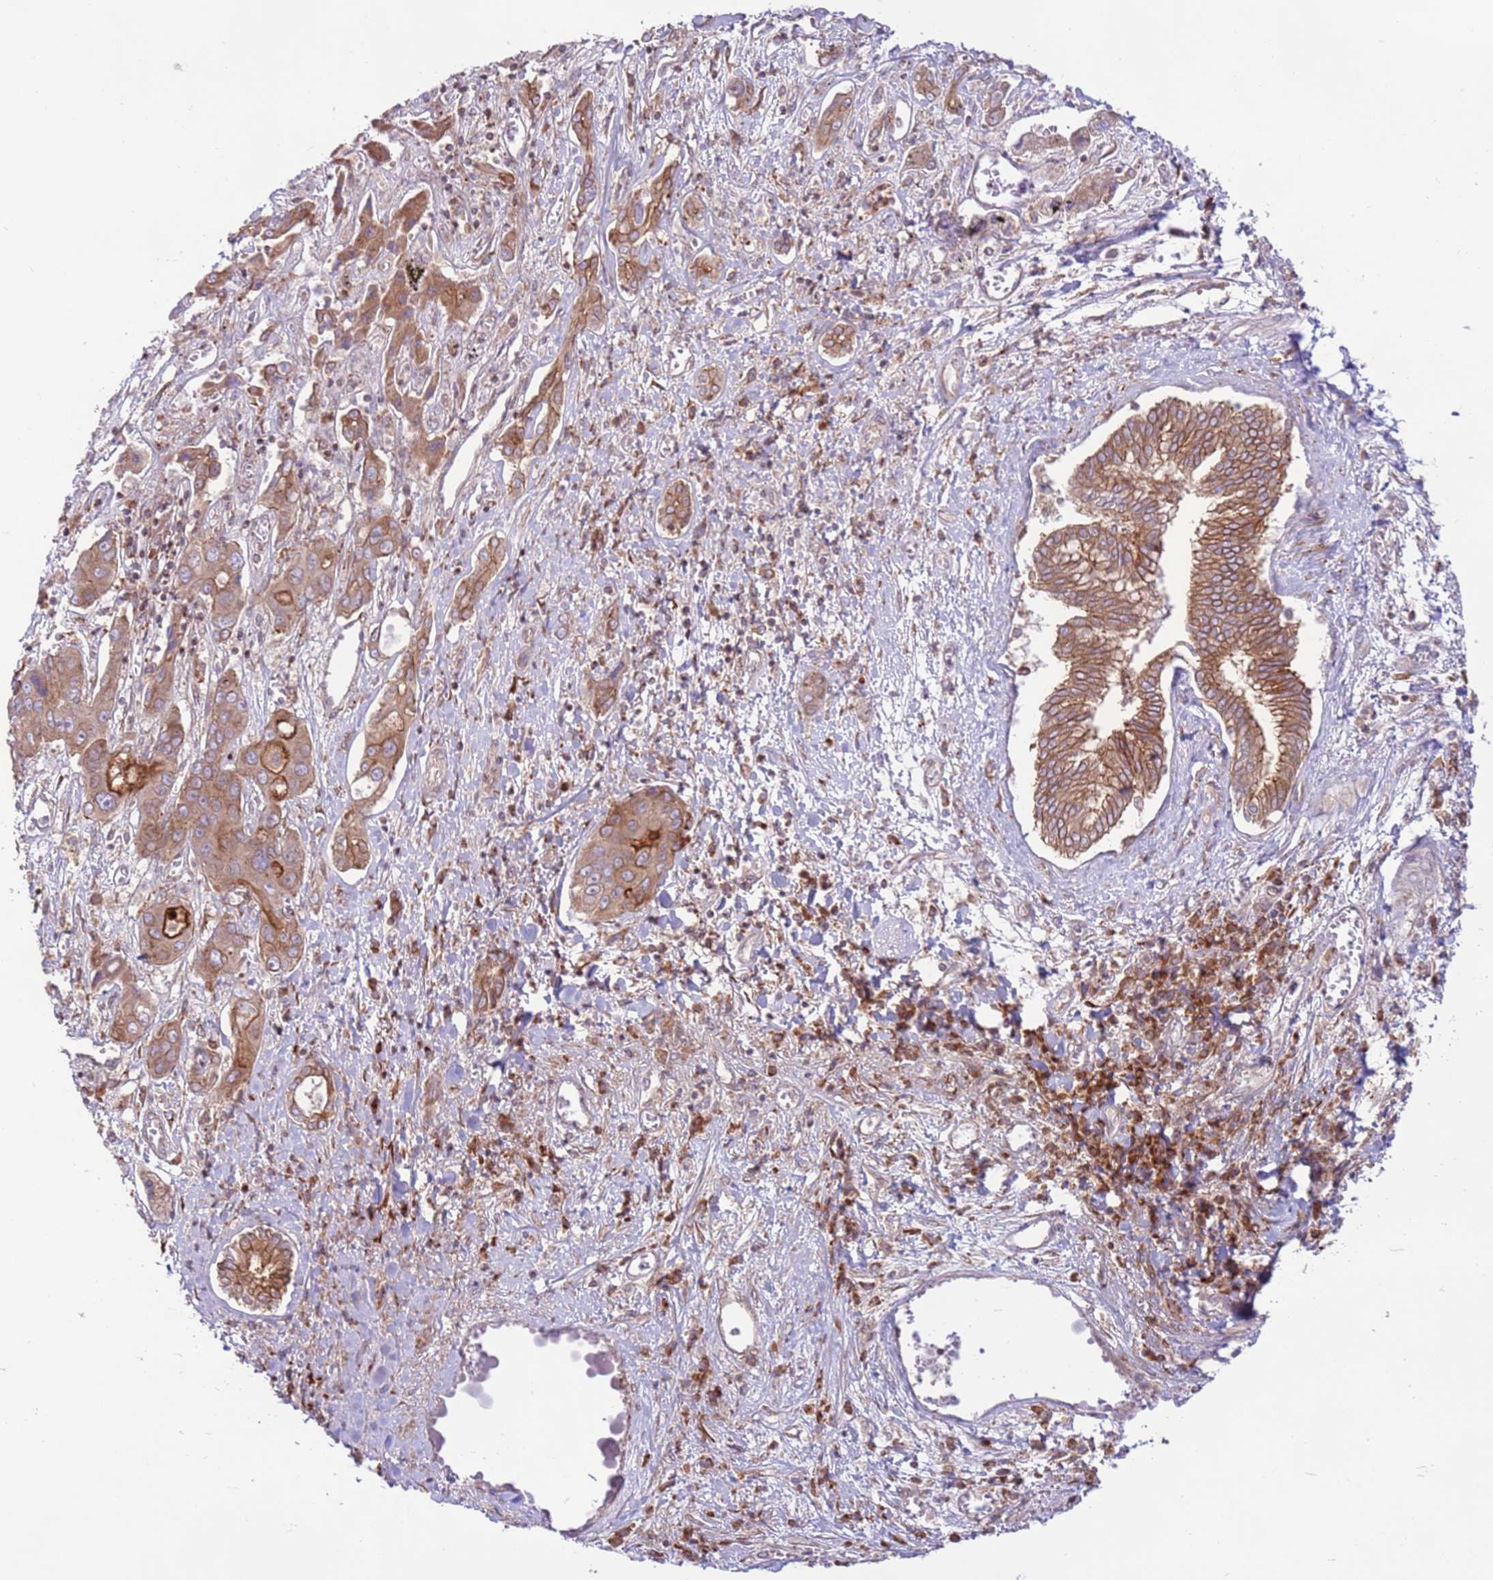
{"staining": {"intensity": "moderate", "quantity": ">75%", "location": "cytoplasmic/membranous"}, "tissue": "liver cancer", "cell_type": "Tumor cells", "image_type": "cancer", "snomed": [{"axis": "morphology", "description": "Cholangiocarcinoma"}, {"axis": "topography", "description": "Liver"}], "caption": "A micrograph showing moderate cytoplasmic/membranous staining in approximately >75% of tumor cells in liver cancer, as visualized by brown immunohistochemical staining.", "gene": "DDX19B", "patient": {"sex": "male", "age": 67}}